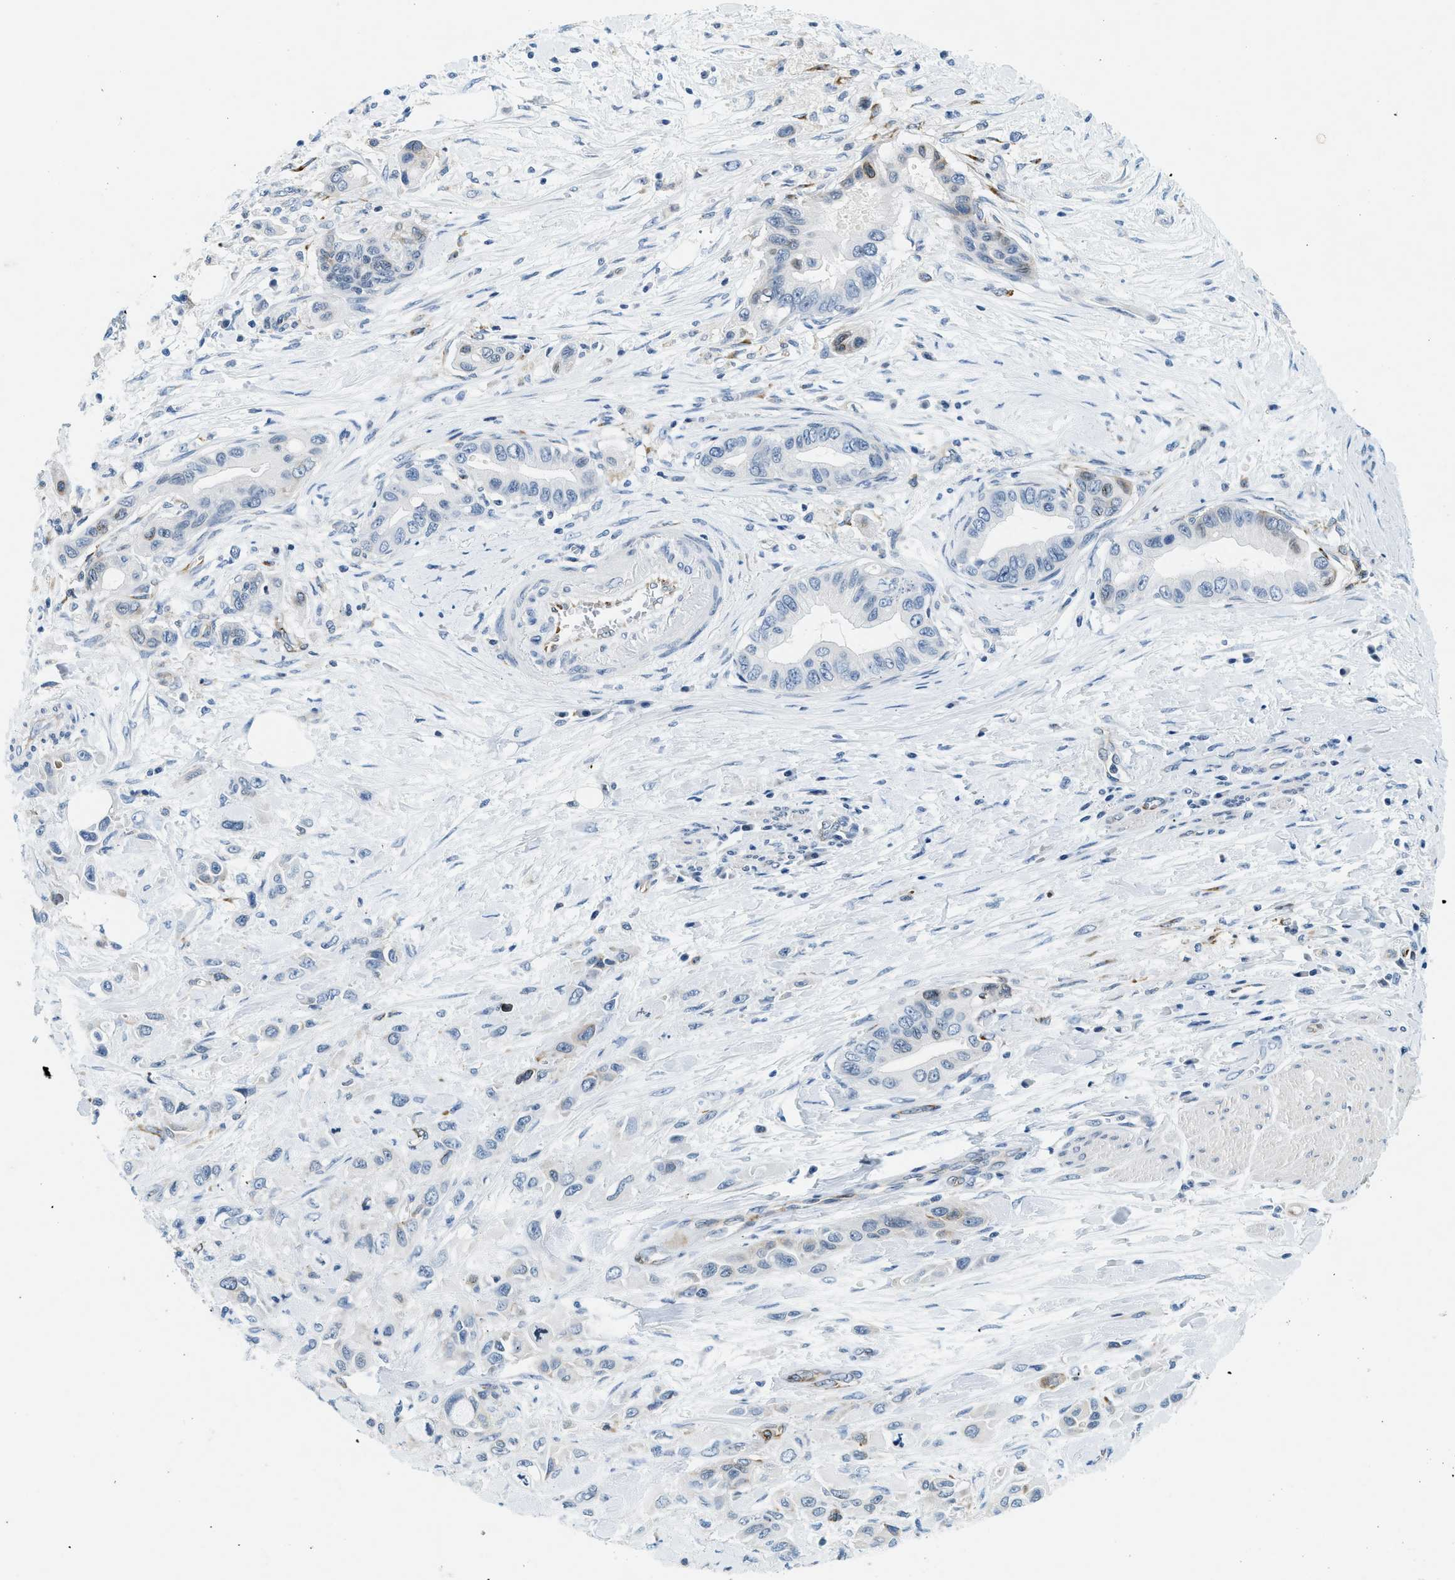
{"staining": {"intensity": "negative", "quantity": "none", "location": "none"}, "tissue": "pancreatic cancer", "cell_type": "Tumor cells", "image_type": "cancer", "snomed": [{"axis": "morphology", "description": "Adenocarcinoma, NOS"}, {"axis": "topography", "description": "Pancreas"}], "caption": "Immunohistochemistry photomicrograph of neoplastic tissue: human pancreatic cancer (adenocarcinoma) stained with DAB demonstrates no significant protein staining in tumor cells.", "gene": "UVRAG", "patient": {"sex": "female", "age": 73}}